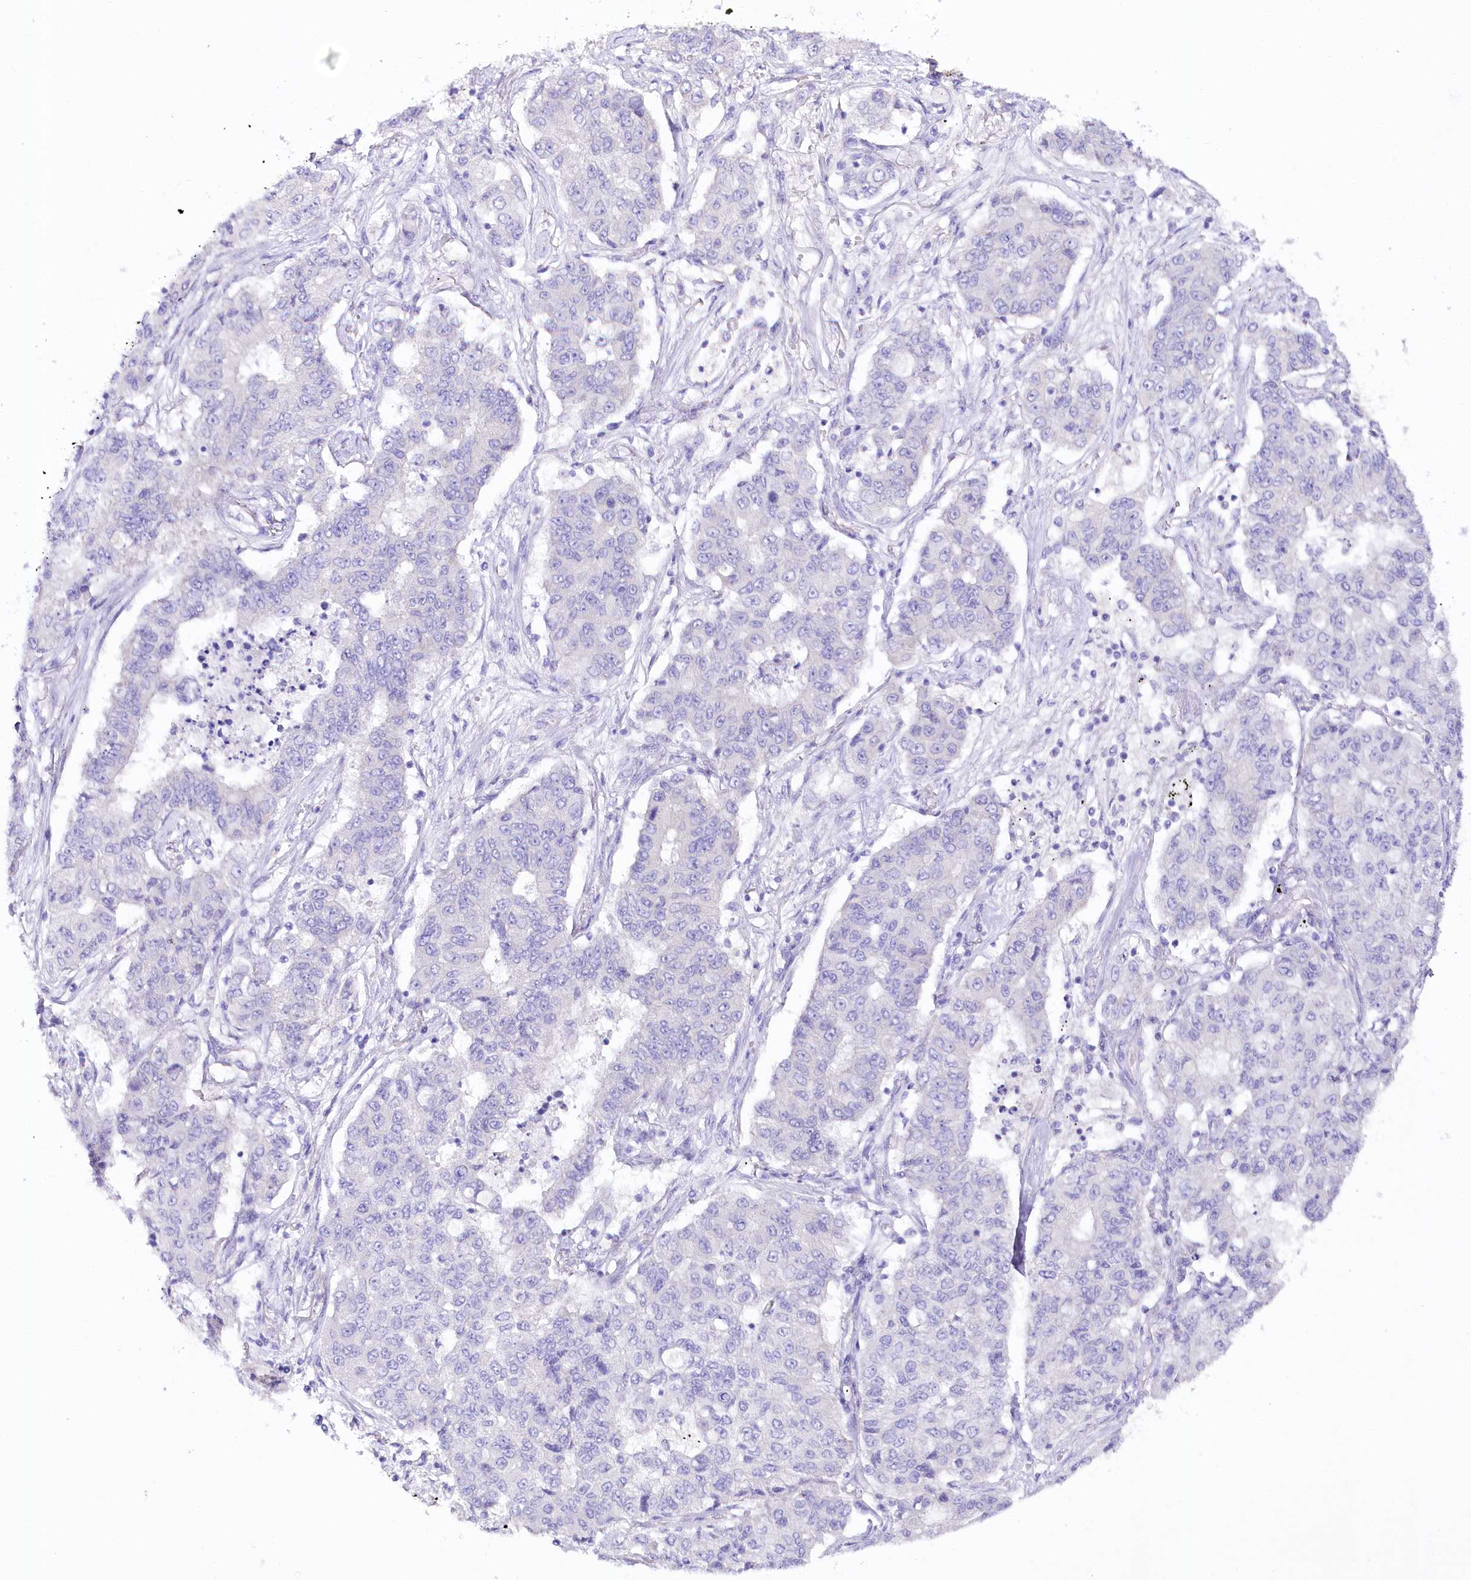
{"staining": {"intensity": "negative", "quantity": "none", "location": "none"}, "tissue": "lung cancer", "cell_type": "Tumor cells", "image_type": "cancer", "snomed": [{"axis": "morphology", "description": "Squamous cell carcinoma, NOS"}, {"axis": "topography", "description": "Lung"}], "caption": "Squamous cell carcinoma (lung) stained for a protein using immunohistochemistry displays no positivity tumor cells.", "gene": "CSN3", "patient": {"sex": "male", "age": 74}}